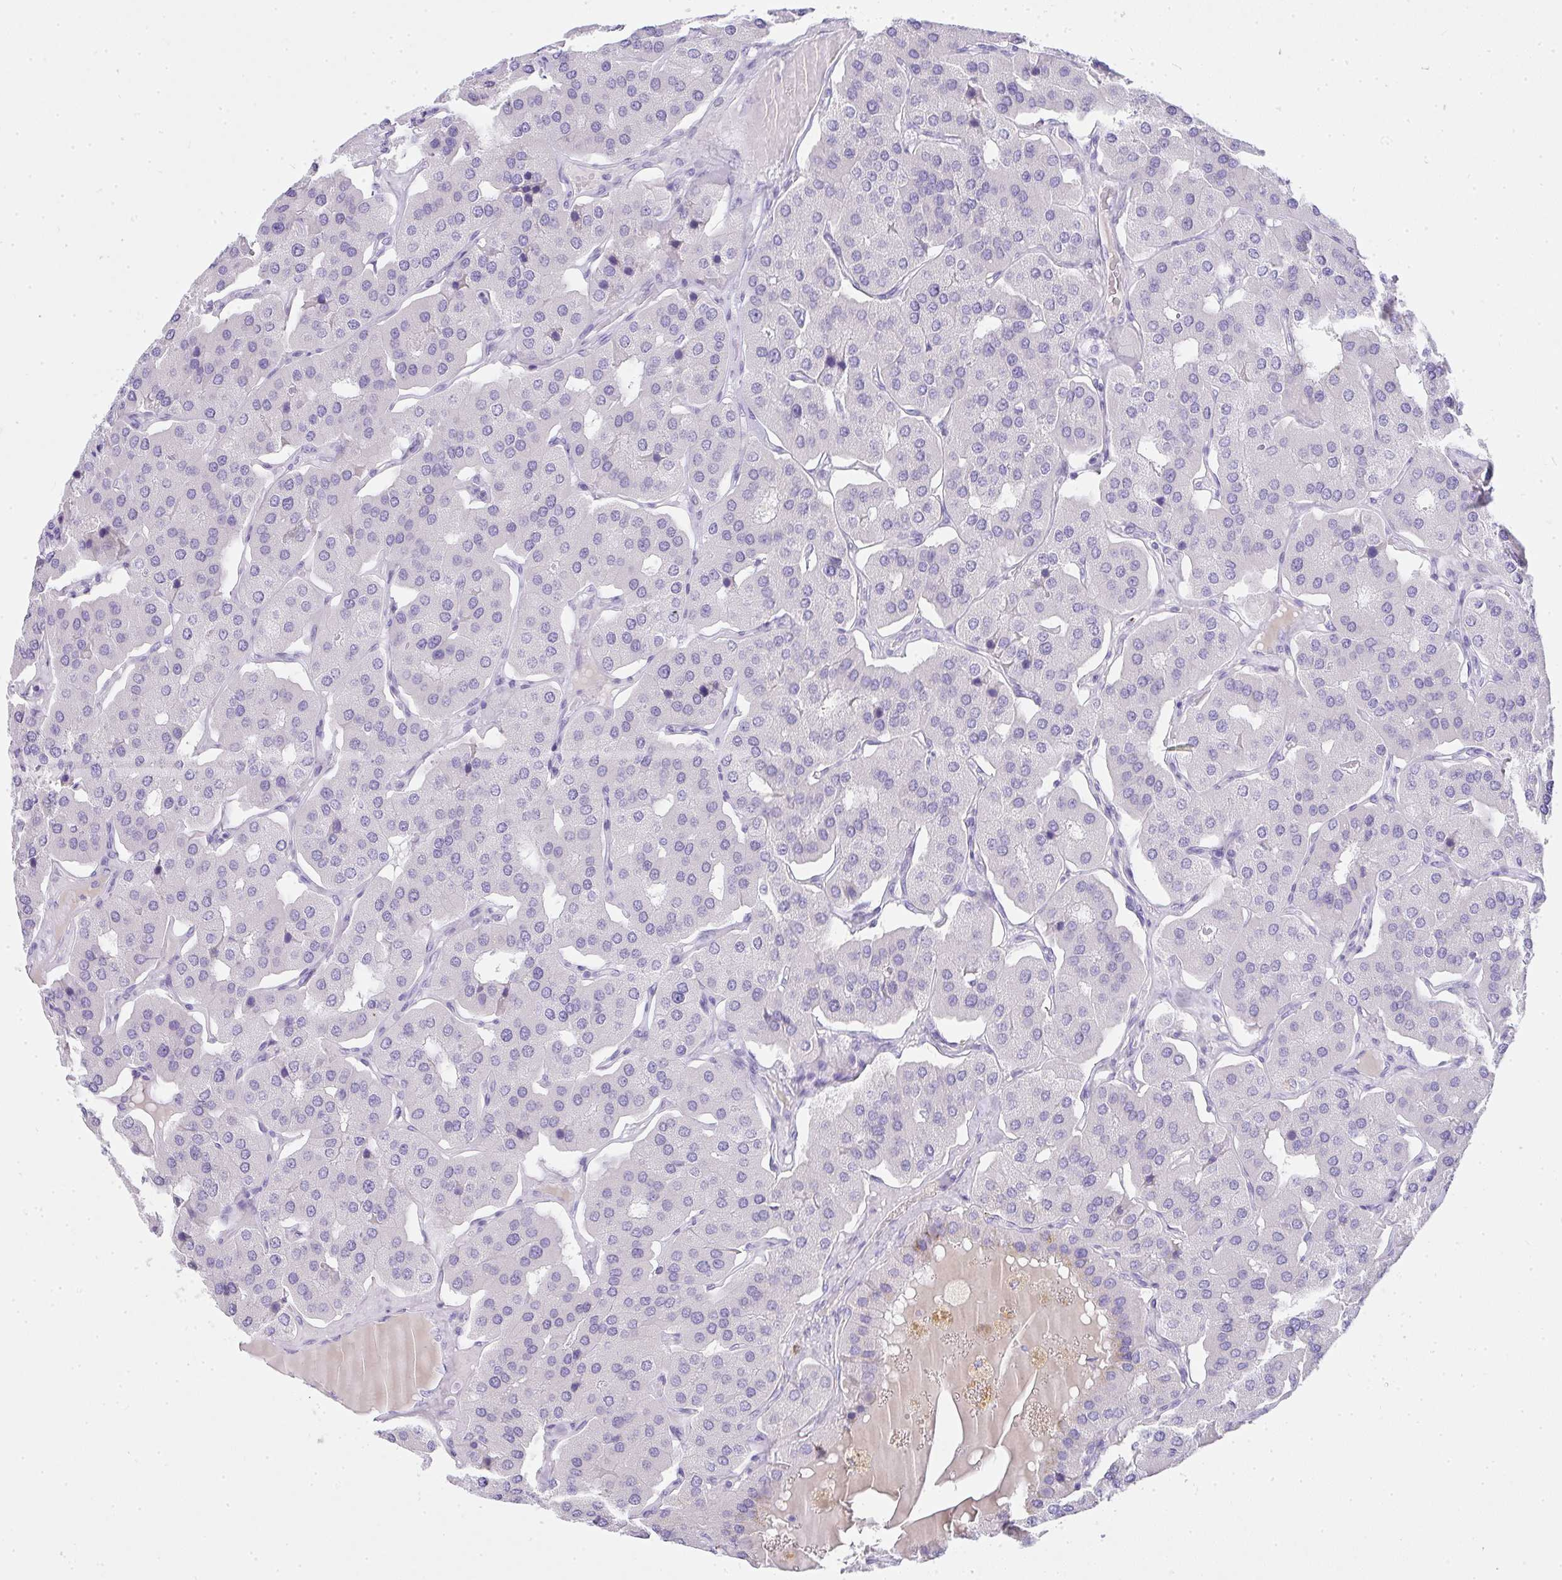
{"staining": {"intensity": "negative", "quantity": "none", "location": "none"}, "tissue": "parathyroid gland", "cell_type": "Glandular cells", "image_type": "normal", "snomed": [{"axis": "morphology", "description": "Normal tissue, NOS"}, {"axis": "morphology", "description": "Adenoma, NOS"}, {"axis": "topography", "description": "Parathyroid gland"}], "caption": "This histopathology image is of unremarkable parathyroid gland stained with immunohistochemistry (IHC) to label a protein in brown with the nuclei are counter-stained blue. There is no positivity in glandular cells.", "gene": "OR5J2", "patient": {"sex": "female", "age": 86}}